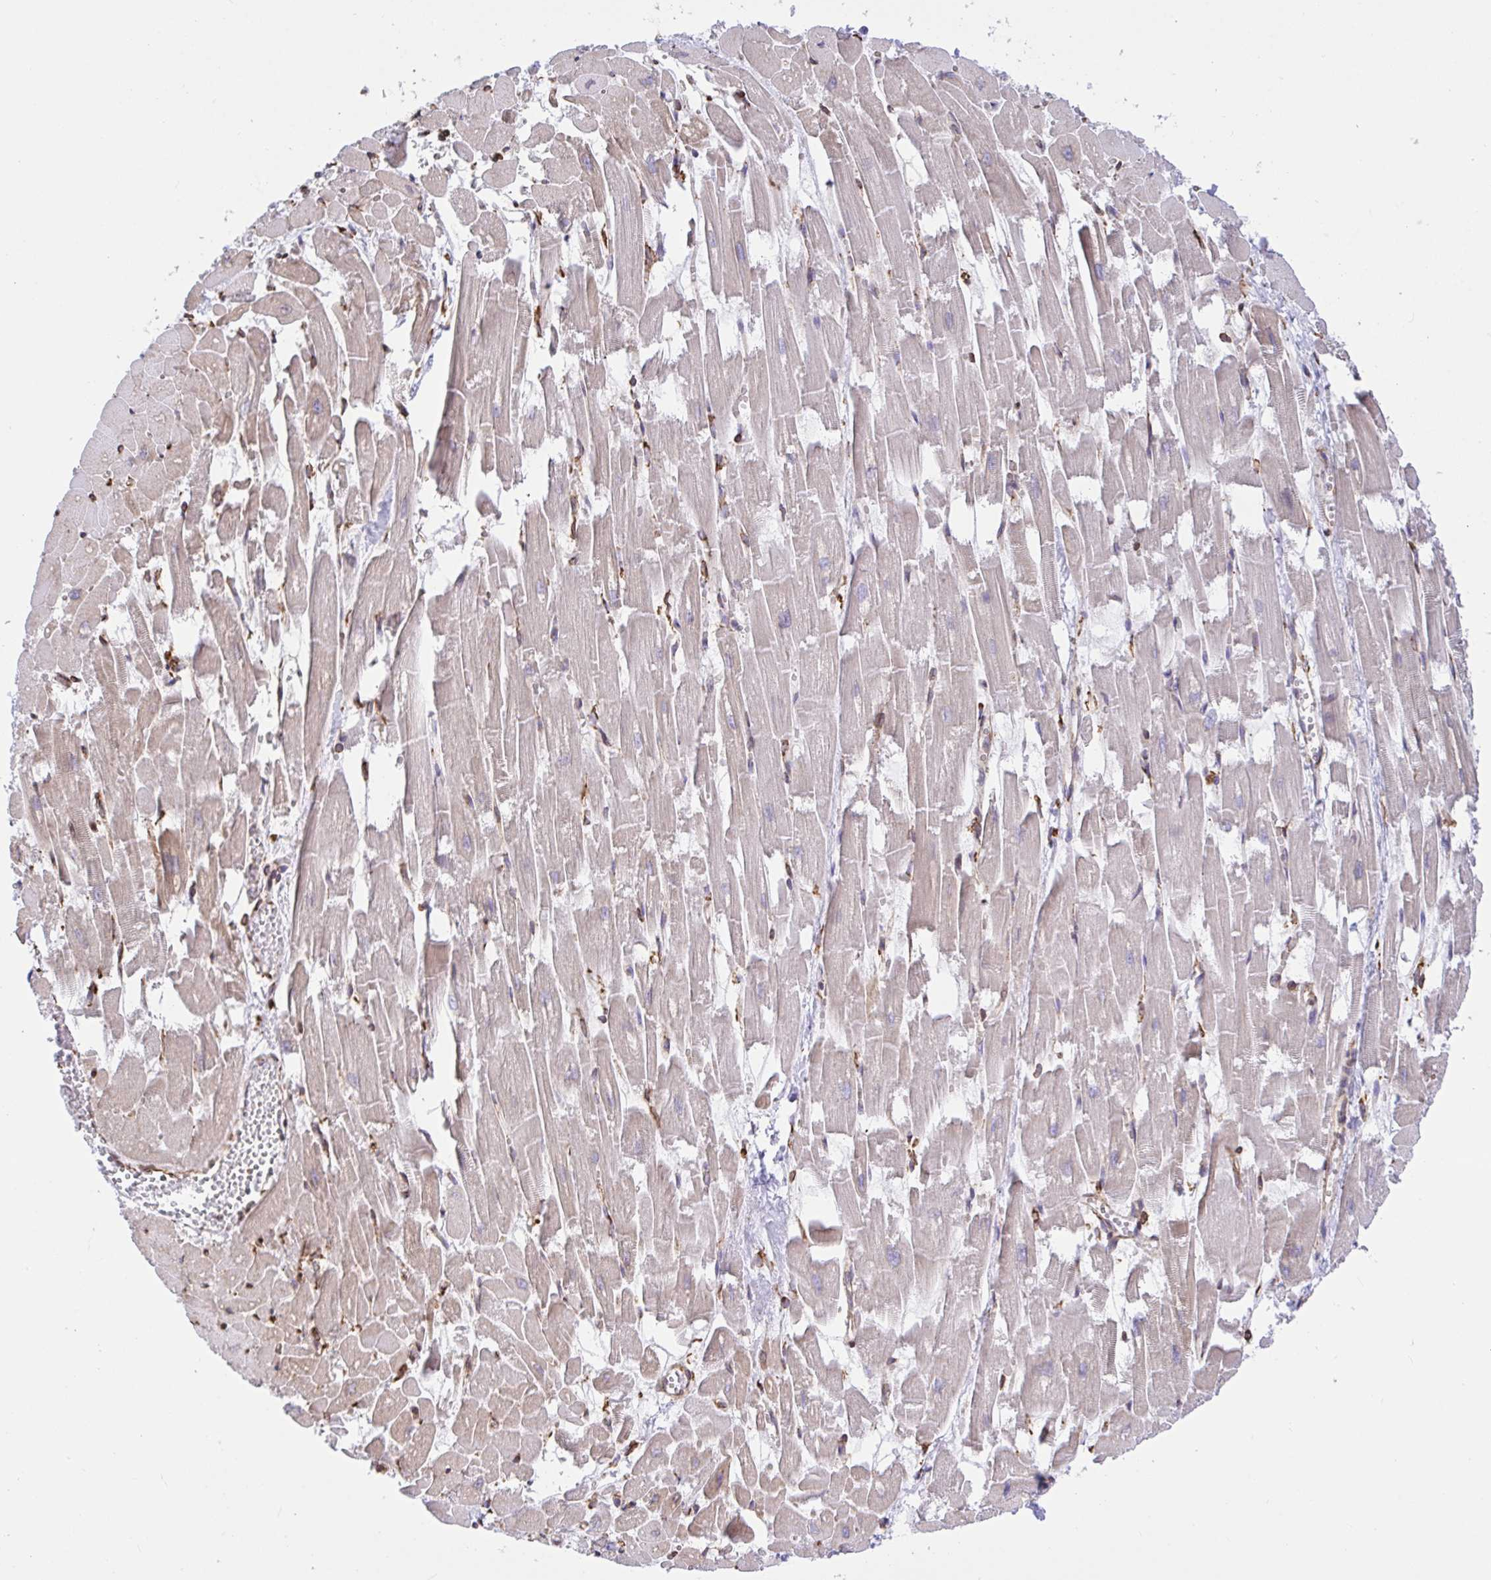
{"staining": {"intensity": "negative", "quantity": "none", "location": "none"}, "tissue": "heart muscle", "cell_type": "Cardiomyocytes", "image_type": "normal", "snomed": [{"axis": "morphology", "description": "Normal tissue, NOS"}, {"axis": "topography", "description": "Heart"}], "caption": "A high-resolution histopathology image shows immunohistochemistry (IHC) staining of benign heart muscle, which shows no significant staining in cardiomyocytes.", "gene": "CLGN", "patient": {"sex": "female", "age": 52}}